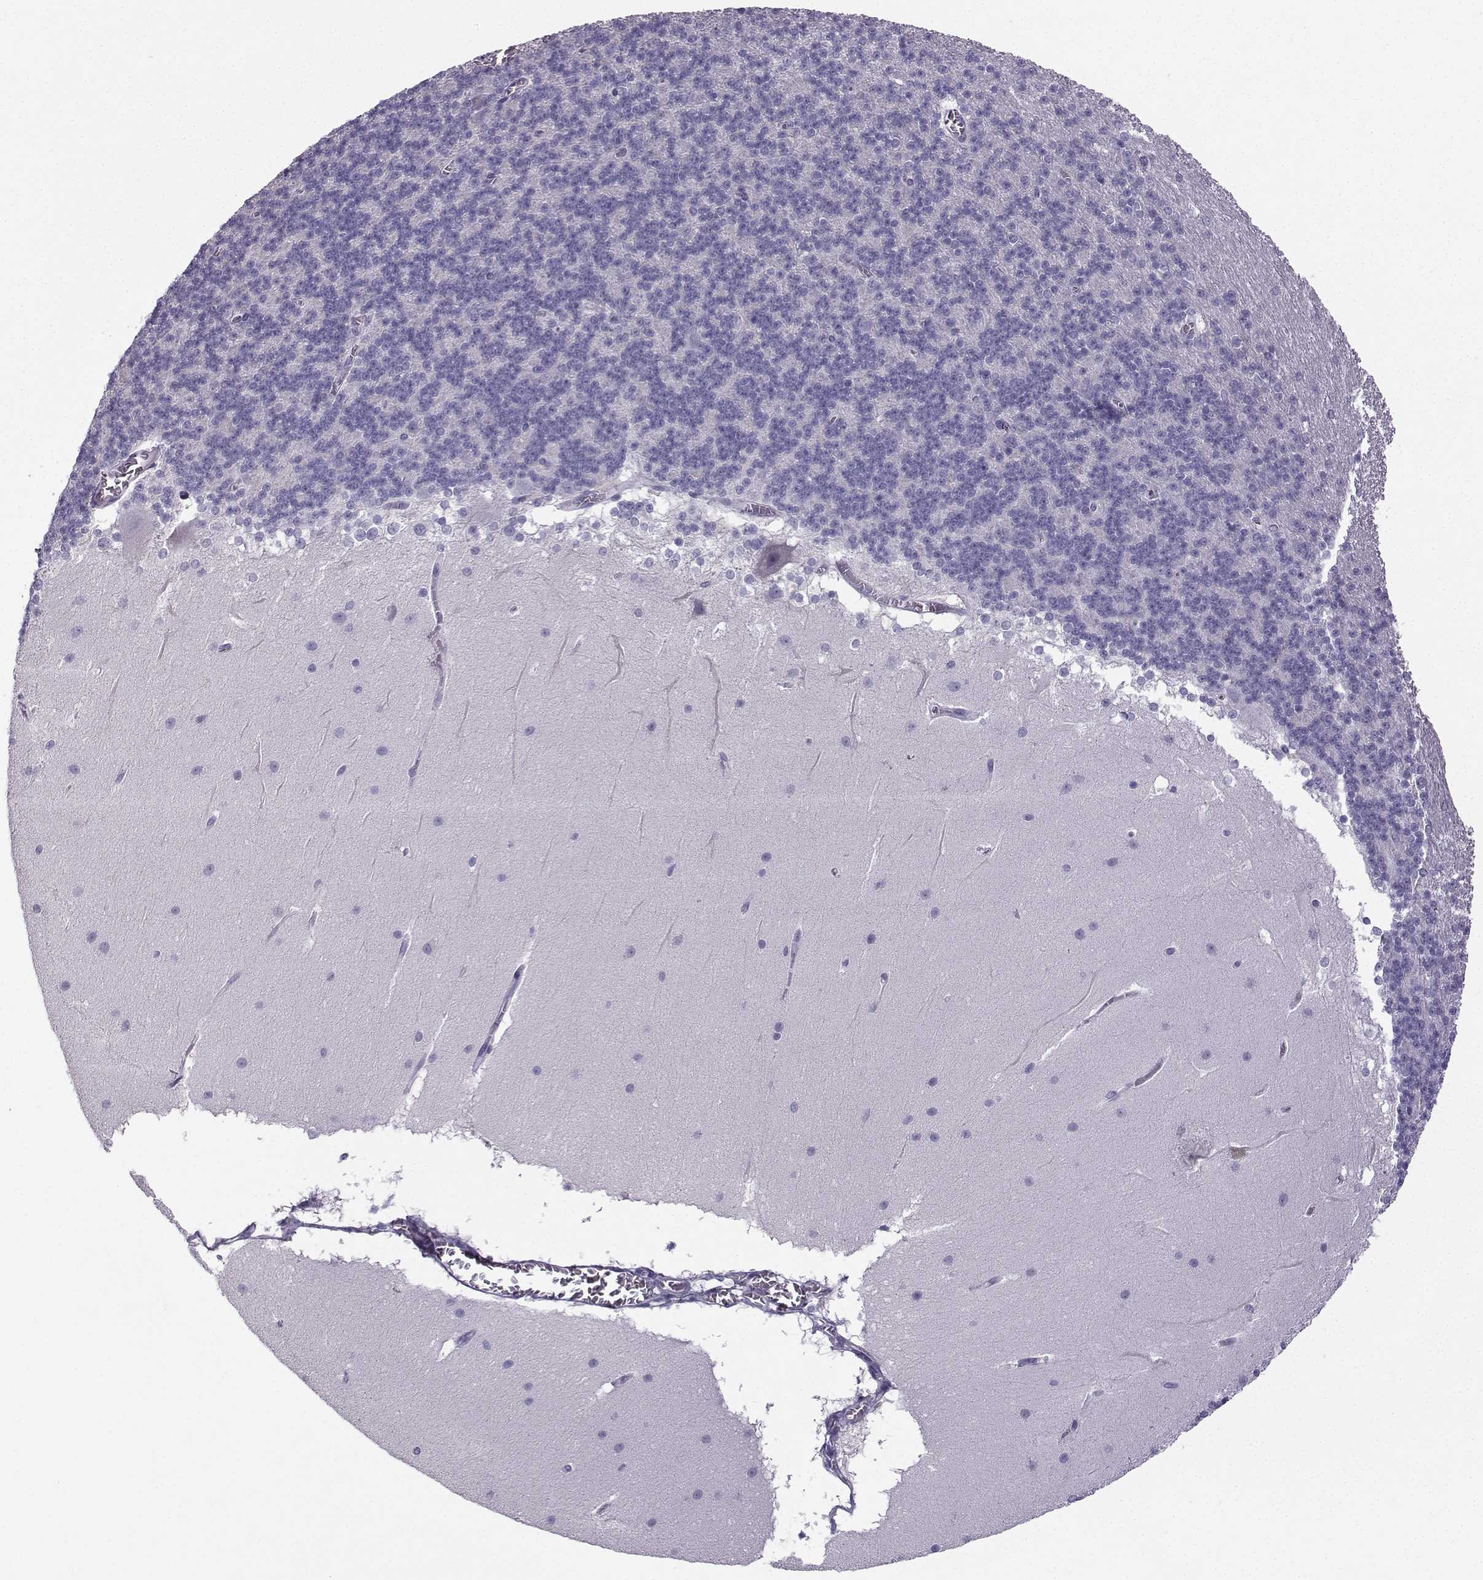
{"staining": {"intensity": "negative", "quantity": "none", "location": "none"}, "tissue": "cerebellum", "cell_type": "Cells in granular layer", "image_type": "normal", "snomed": [{"axis": "morphology", "description": "Normal tissue, NOS"}, {"axis": "topography", "description": "Cerebellum"}], "caption": "This is a image of immunohistochemistry (IHC) staining of unremarkable cerebellum, which shows no expression in cells in granular layer. Nuclei are stained in blue.", "gene": "ZBTB8B", "patient": {"sex": "female", "age": 19}}